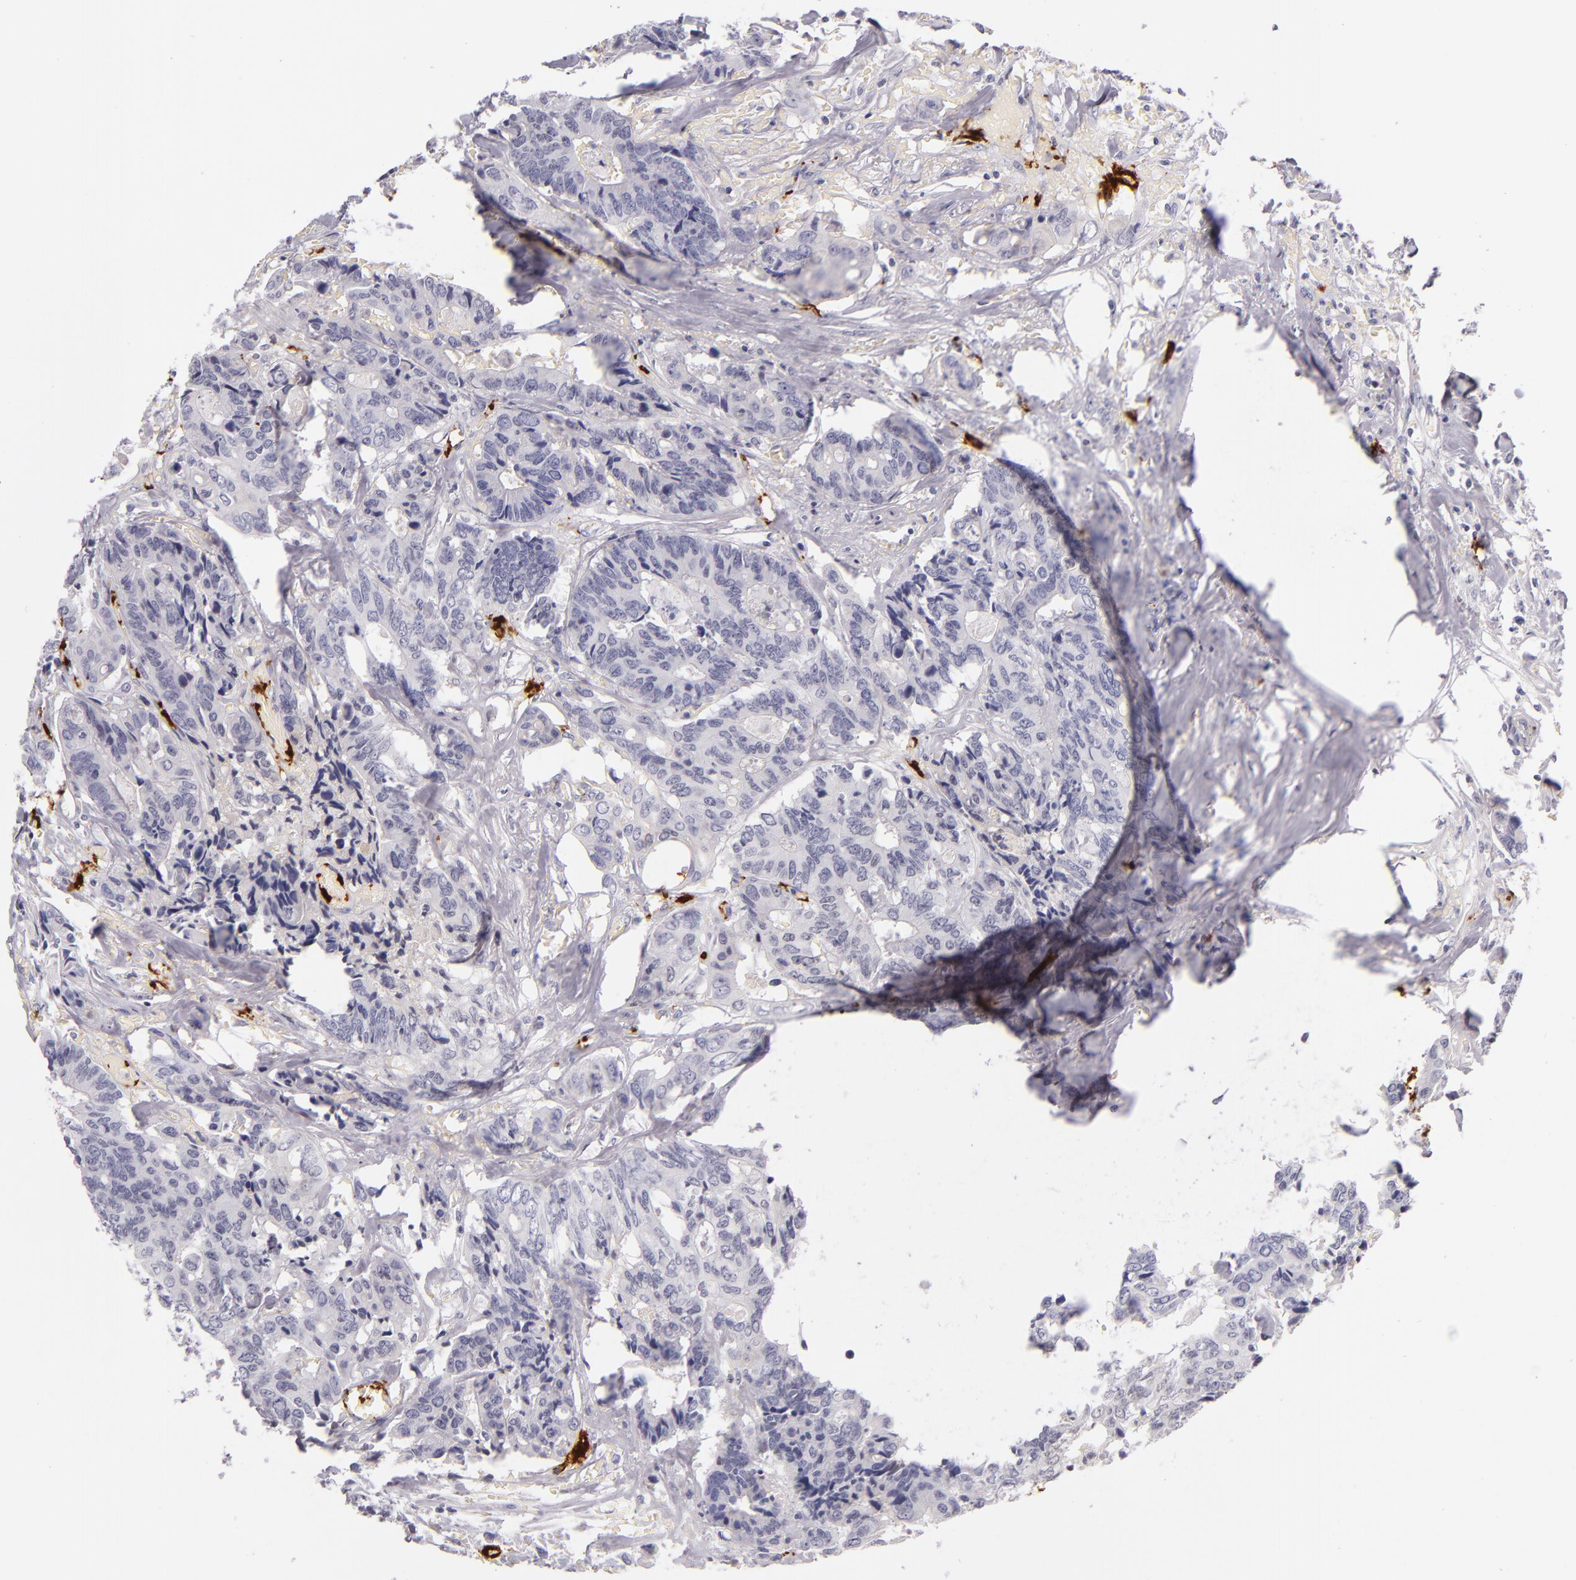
{"staining": {"intensity": "negative", "quantity": "none", "location": "none"}, "tissue": "colorectal cancer", "cell_type": "Tumor cells", "image_type": "cancer", "snomed": [{"axis": "morphology", "description": "Adenocarcinoma, NOS"}, {"axis": "topography", "description": "Rectum"}], "caption": "Immunohistochemistry (IHC) photomicrograph of neoplastic tissue: colorectal cancer (adenocarcinoma) stained with DAB (3,3'-diaminobenzidine) reveals no significant protein expression in tumor cells. Brightfield microscopy of immunohistochemistry (IHC) stained with DAB (brown) and hematoxylin (blue), captured at high magnification.", "gene": "GP1BA", "patient": {"sex": "male", "age": 55}}